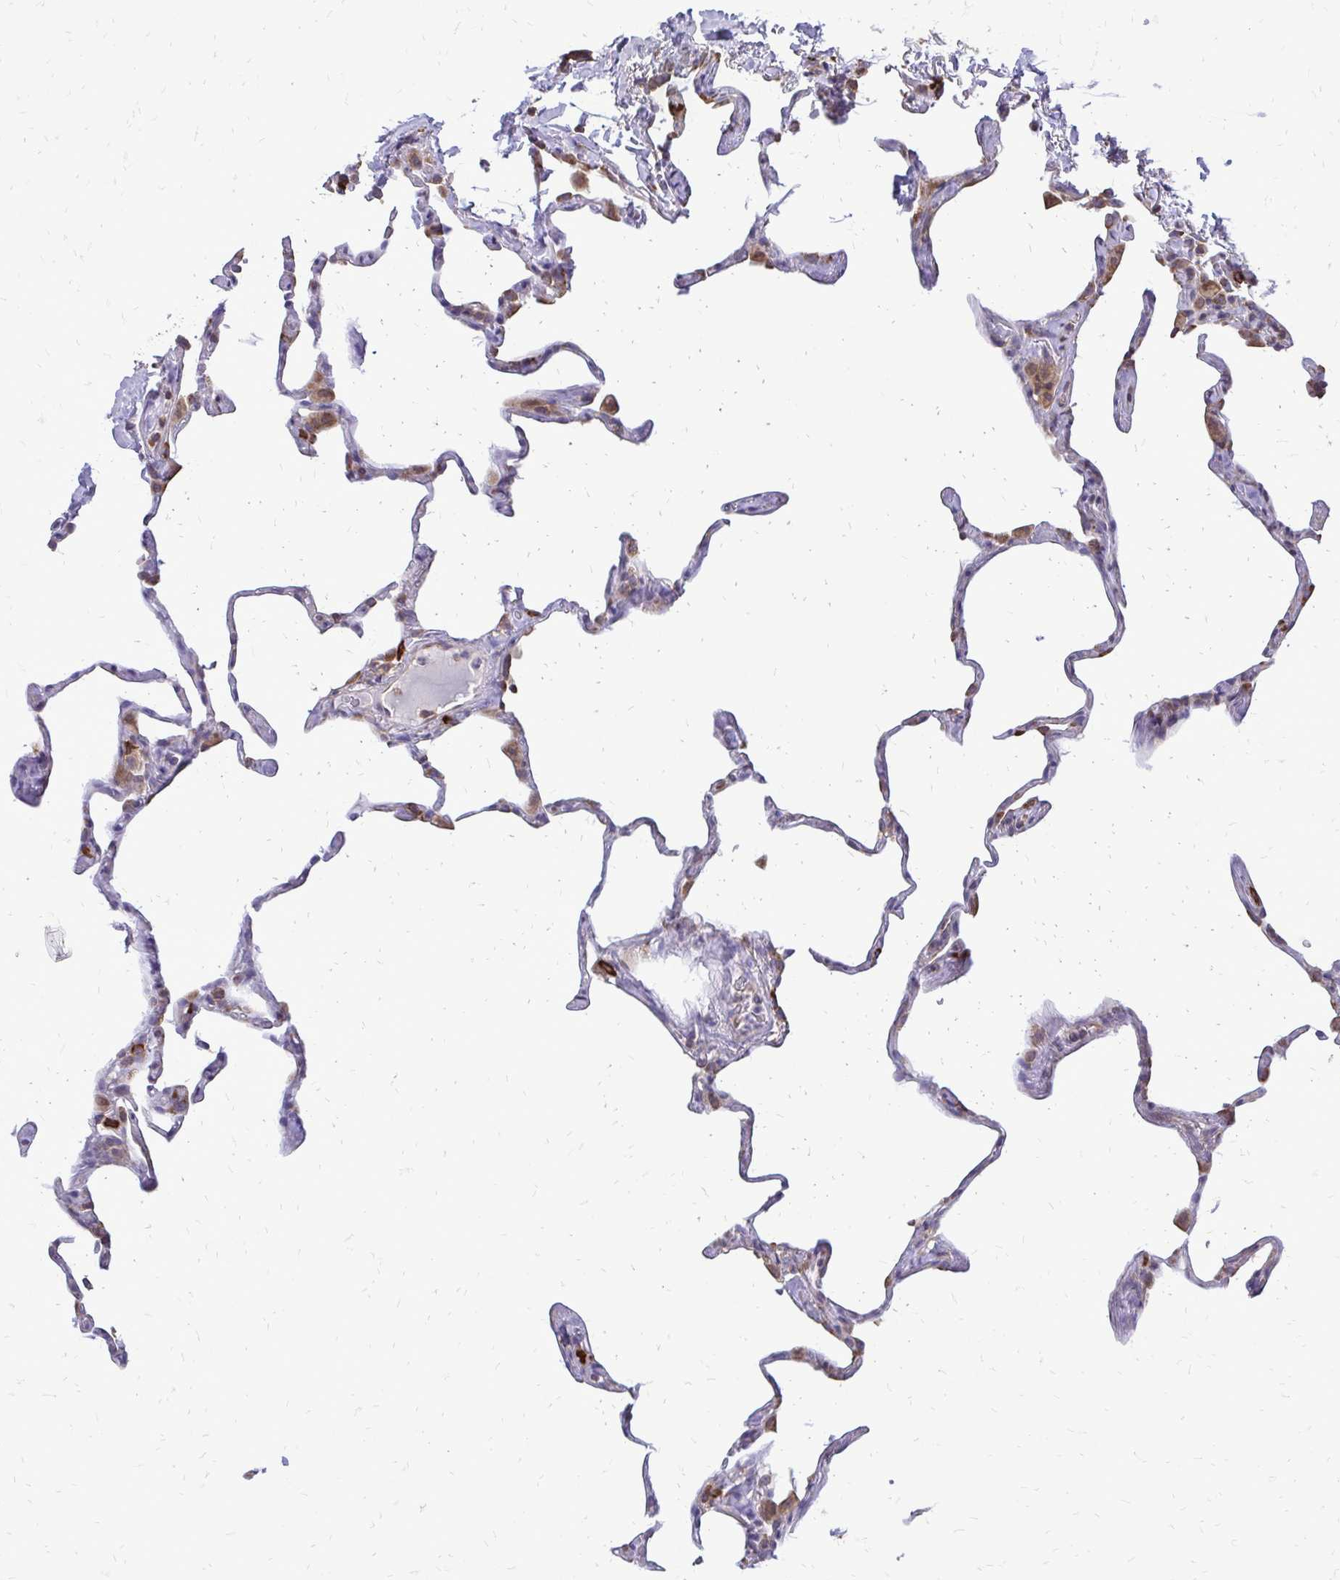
{"staining": {"intensity": "negative", "quantity": "none", "location": "none"}, "tissue": "lung", "cell_type": "Alveolar cells", "image_type": "normal", "snomed": [{"axis": "morphology", "description": "Normal tissue, NOS"}, {"axis": "topography", "description": "Lung"}], "caption": "This is an immunohistochemistry image of unremarkable human lung. There is no positivity in alveolar cells.", "gene": "RPS3", "patient": {"sex": "male", "age": 65}}